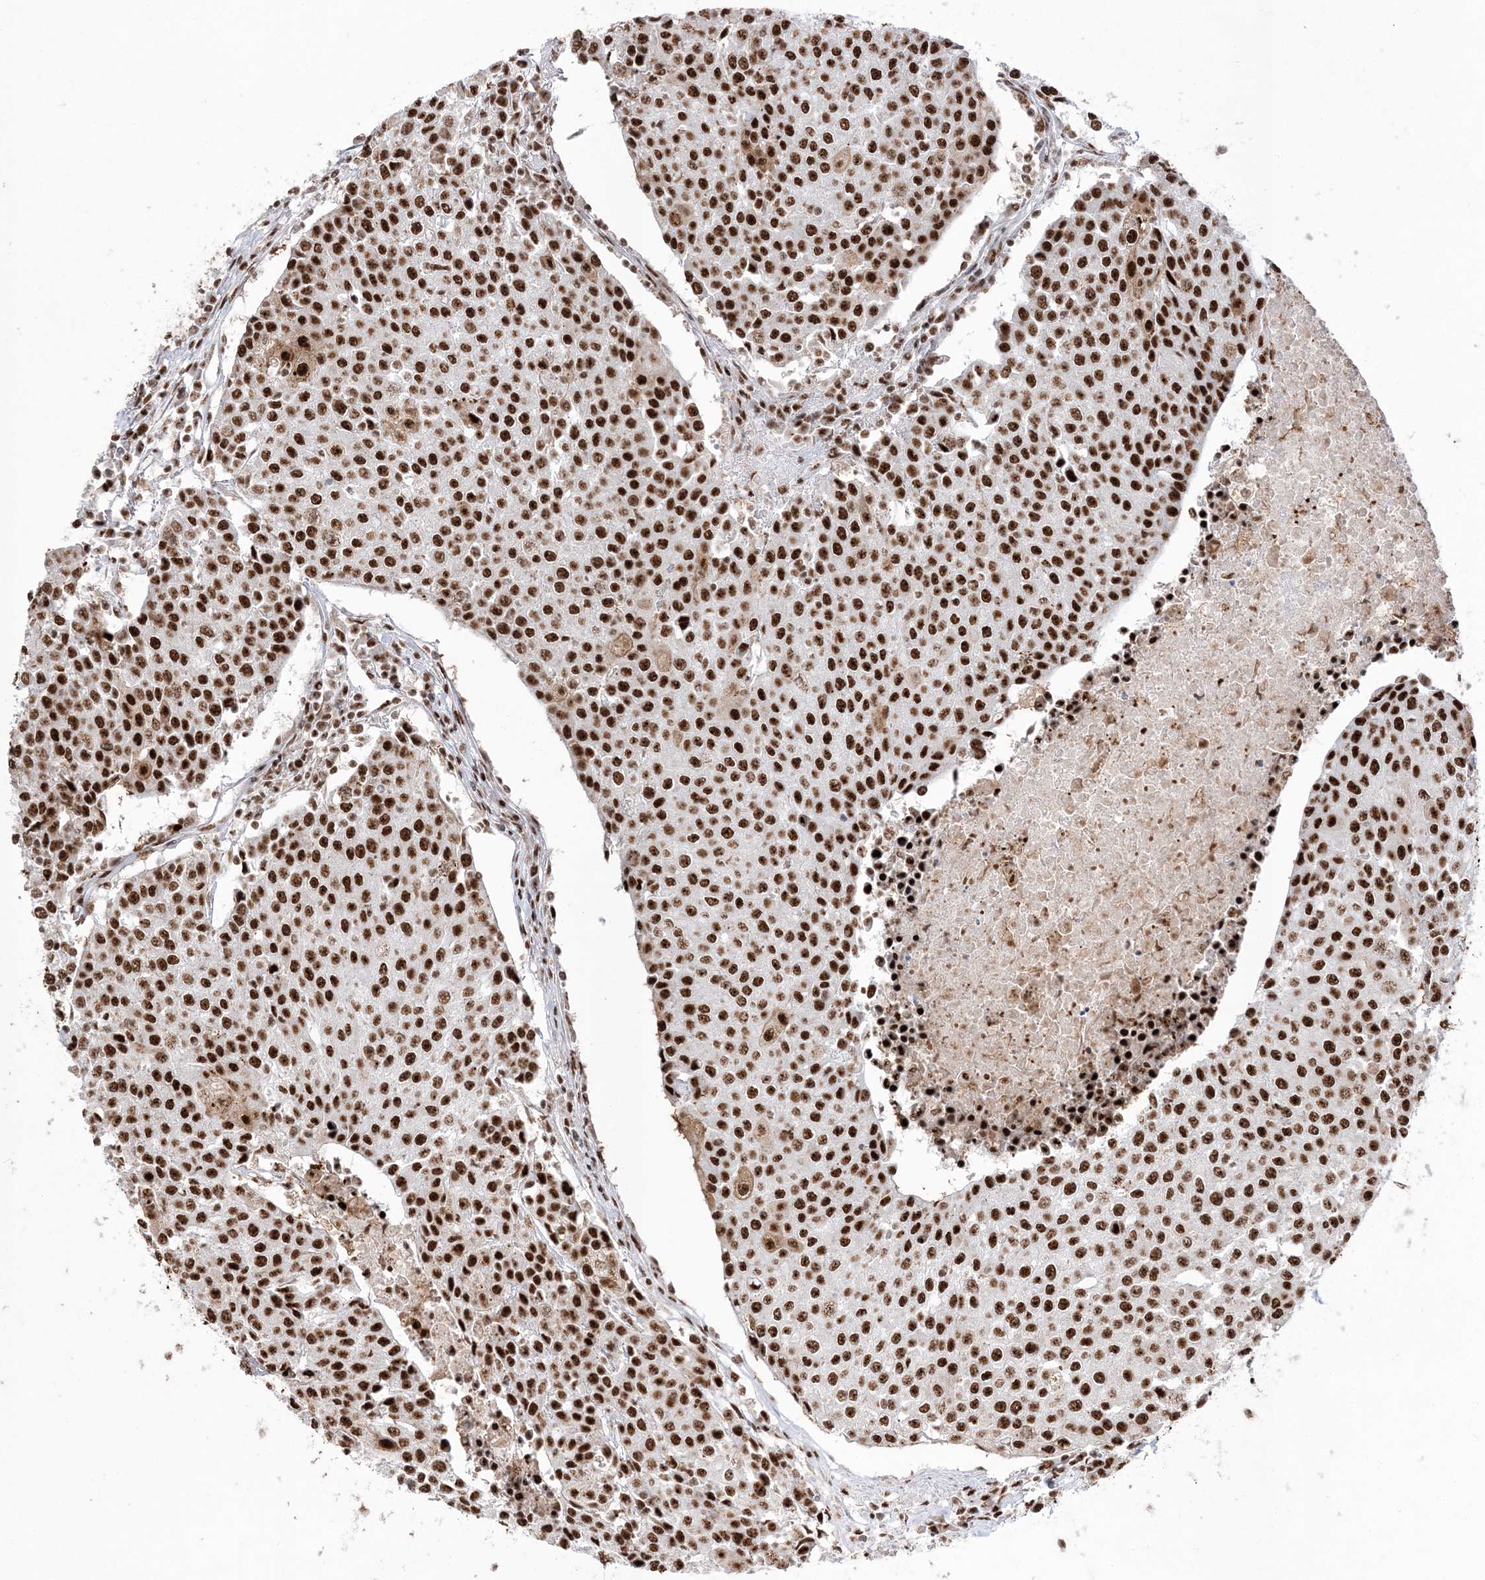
{"staining": {"intensity": "strong", "quantity": ">75%", "location": "nuclear"}, "tissue": "urothelial cancer", "cell_type": "Tumor cells", "image_type": "cancer", "snomed": [{"axis": "morphology", "description": "Urothelial carcinoma, High grade"}, {"axis": "topography", "description": "Urinary bladder"}], "caption": "Protein expression analysis of urothelial carcinoma (high-grade) reveals strong nuclear staining in about >75% of tumor cells. Using DAB (3,3'-diaminobenzidine) (brown) and hematoxylin (blue) stains, captured at high magnification using brightfield microscopy.", "gene": "RBM17", "patient": {"sex": "female", "age": 85}}